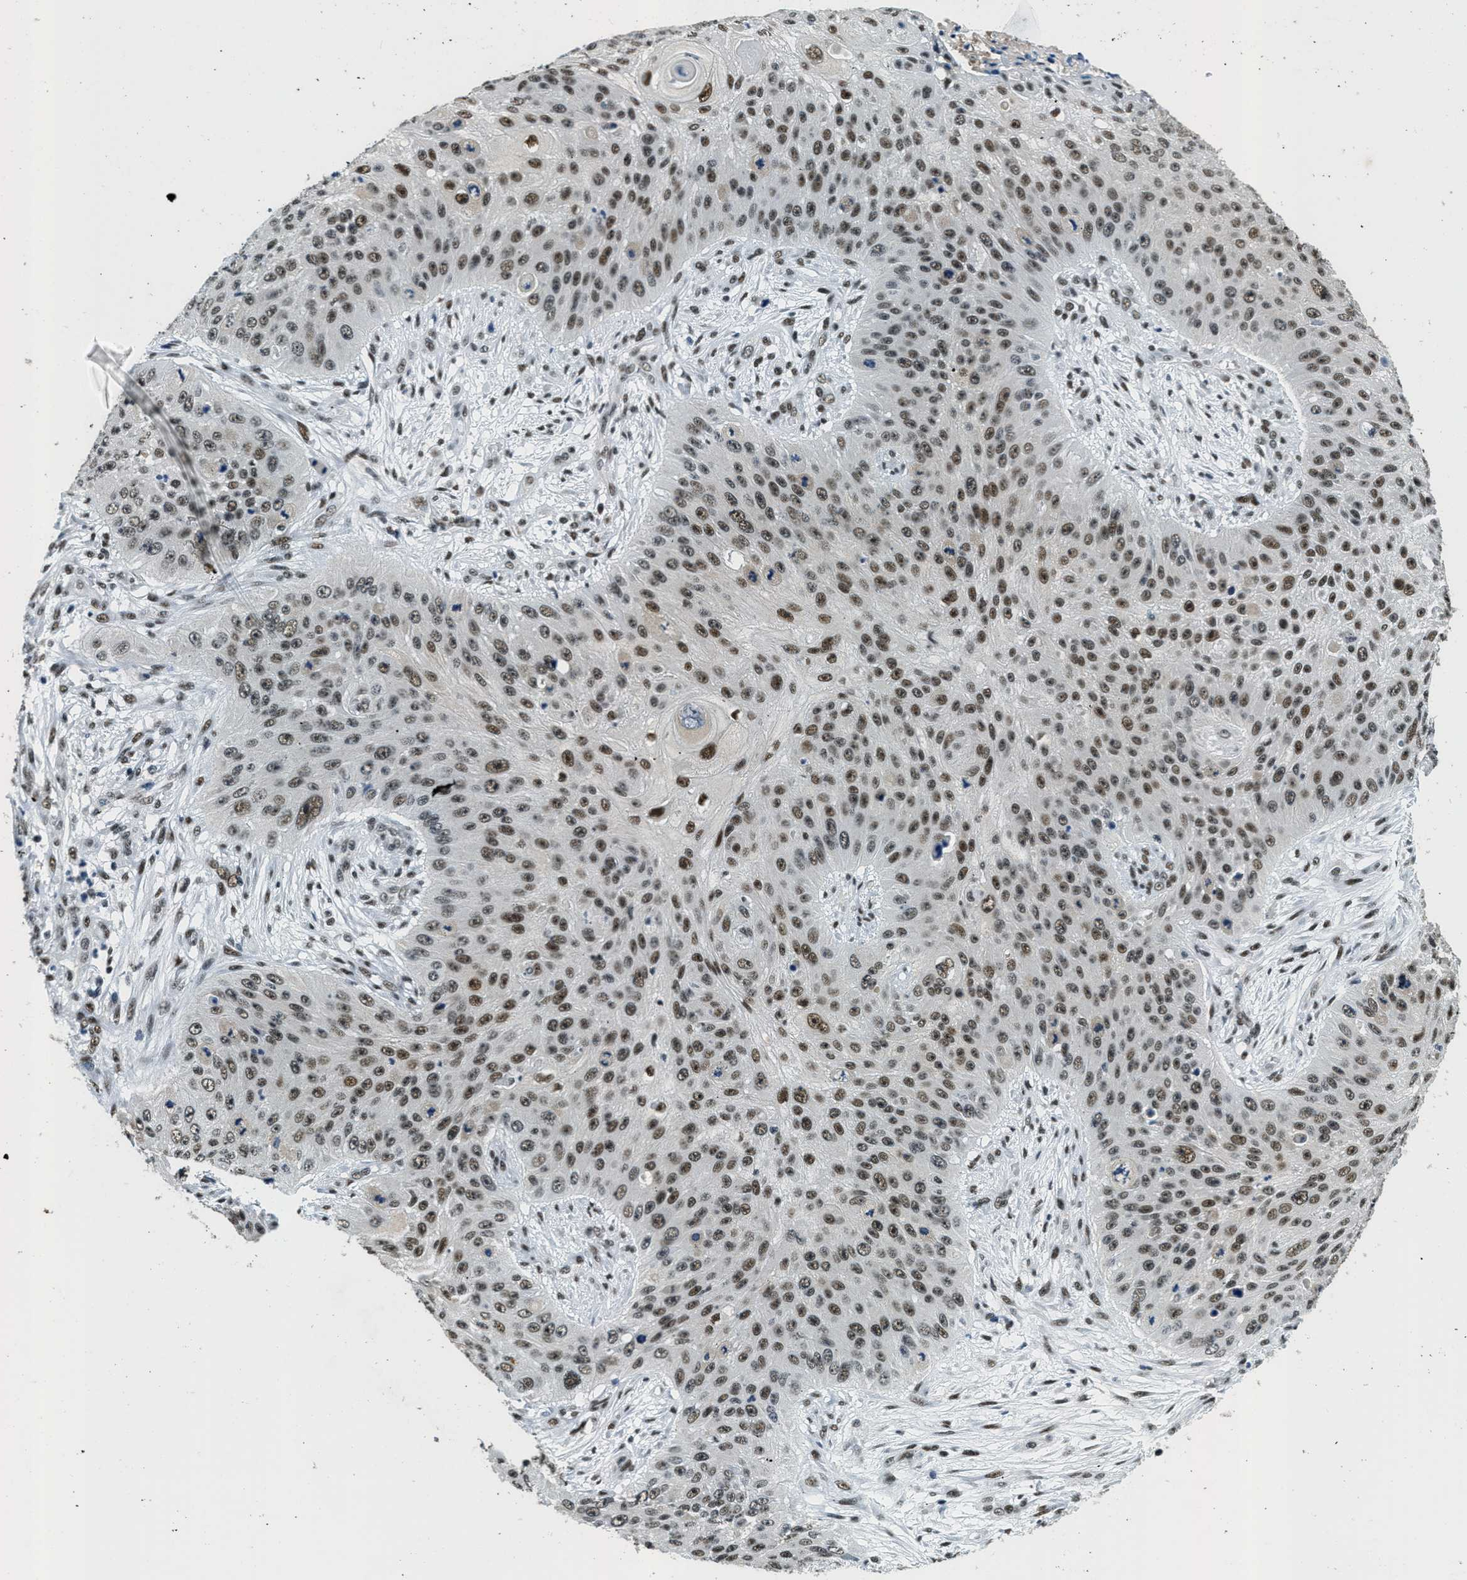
{"staining": {"intensity": "moderate", "quantity": ">75%", "location": "nuclear"}, "tissue": "skin cancer", "cell_type": "Tumor cells", "image_type": "cancer", "snomed": [{"axis": "morphology", "description": "Squamous cell carcinoma, NOS"}, {"axis": "topography", "description": "Skin"}], "caption": "A high-resolution histopathology image shows immunohistochemistry (IHC) staining of skin squamous cell carcinoma, which reveals moderate nuclear staining in approximately >75% of tumor cells. The staining is performed using DAB (3,3'-diaminobenzidine) brown chromogen to label protein expression. The nuclei are counter-stained blue using hematoxylin.", "gene": "SSB", "patient": {"sex": "female", "age": 80}}